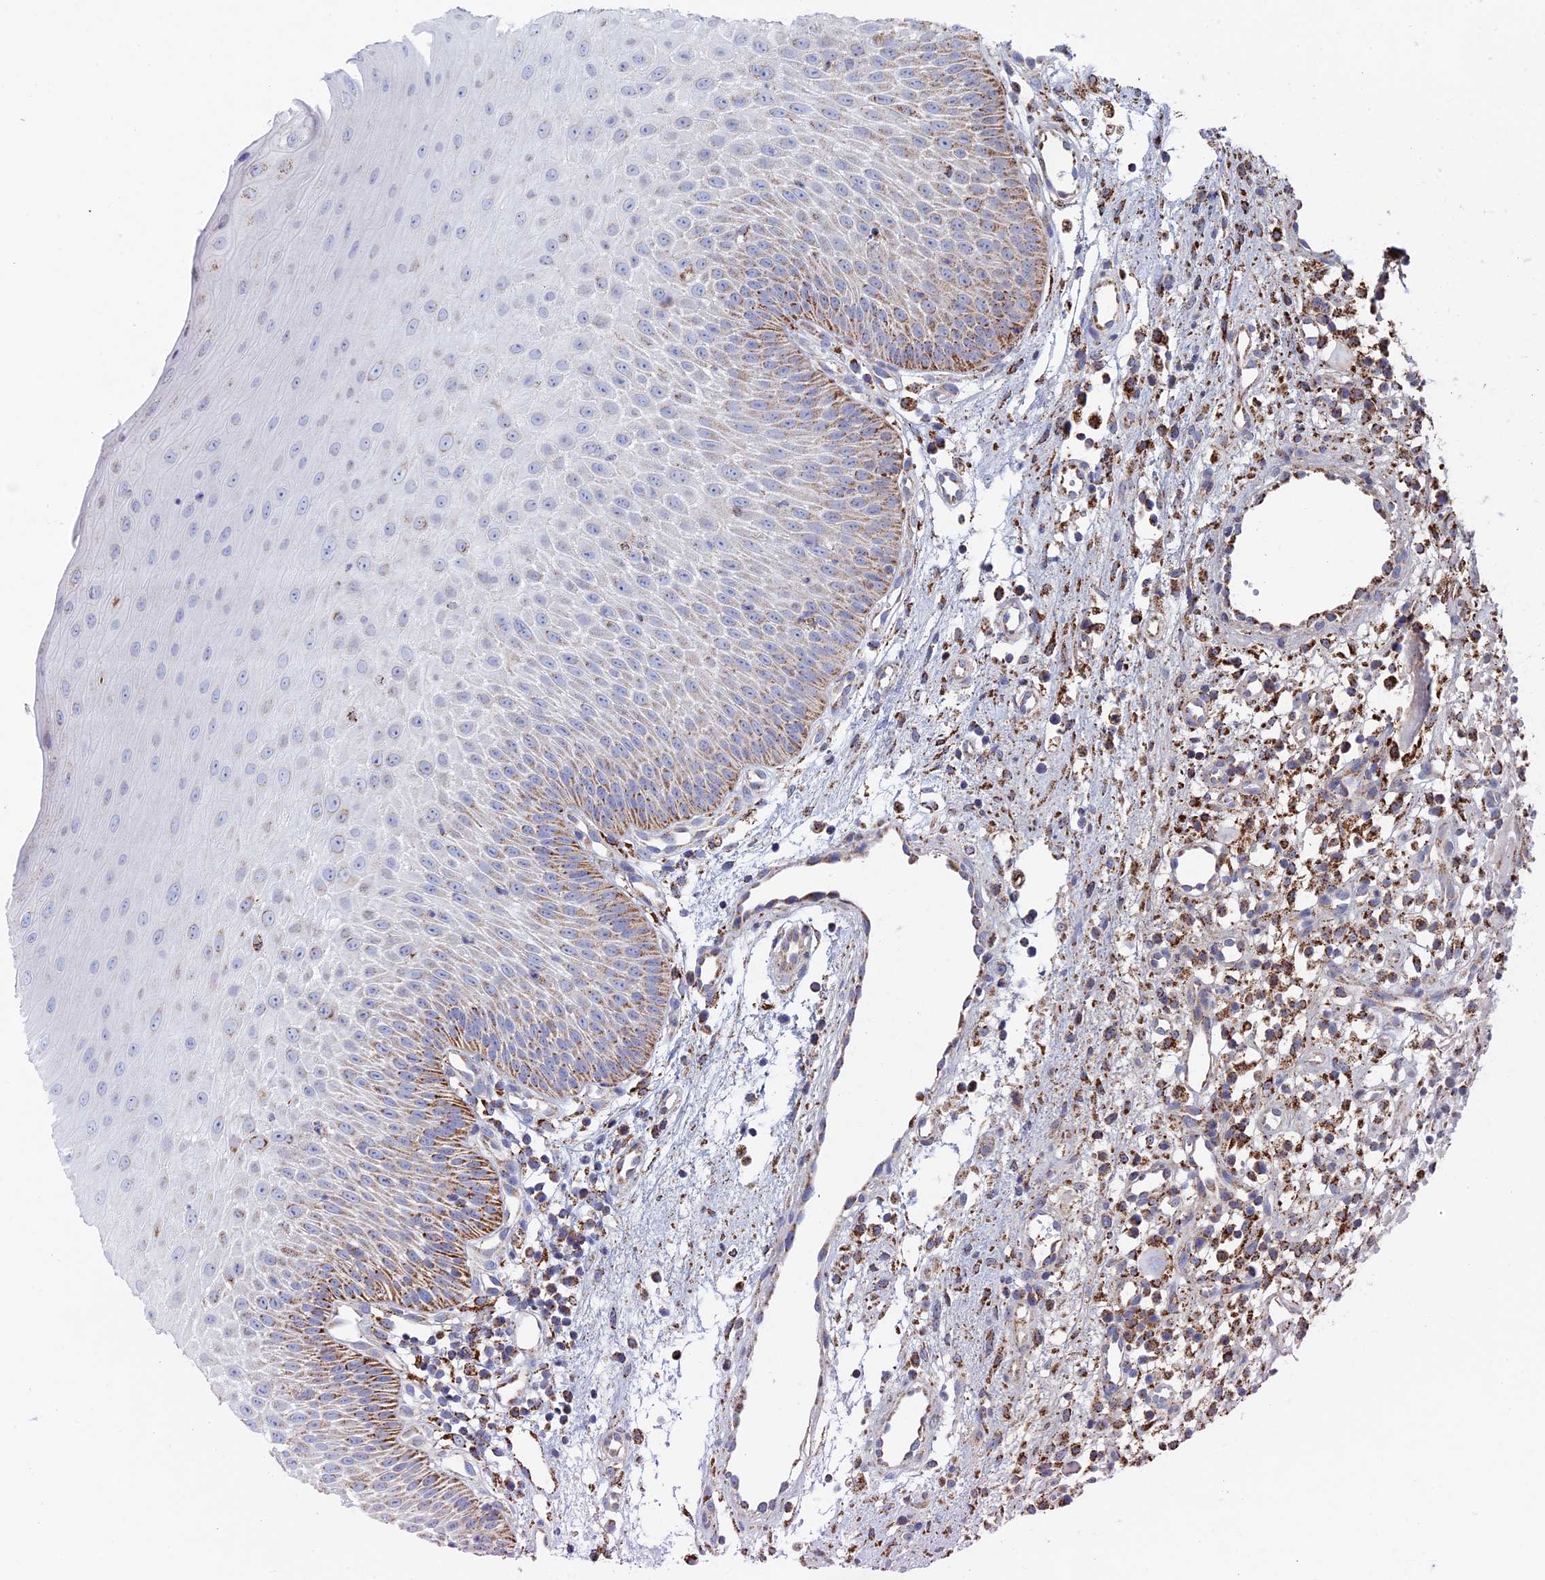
{"staining": {"intensity": "moderate", "quantity": "25%-75%", "location": "cytoplasmic/membranous"}, "tissue": "oral mucosa", "cell_type": "Squamous epithelial cells", "image_type": "normal", "snomed": [{"axis": "morphology", "description": "Normal tissue, NOS"}, {"axis": "topography", "description": "Oral tissue"}], "caption": "IHC image of benign oral mucosa: oral mucosa stained using IHC reveals medium levels of moderate protein expression localized specifically in the cytoplasmic/membranous of squamous epithelial cells, appearing as a cytoplasmic/membranous brown color.", "gene": "SEC24D", "patient": {"sex": "female", "age": 13}}